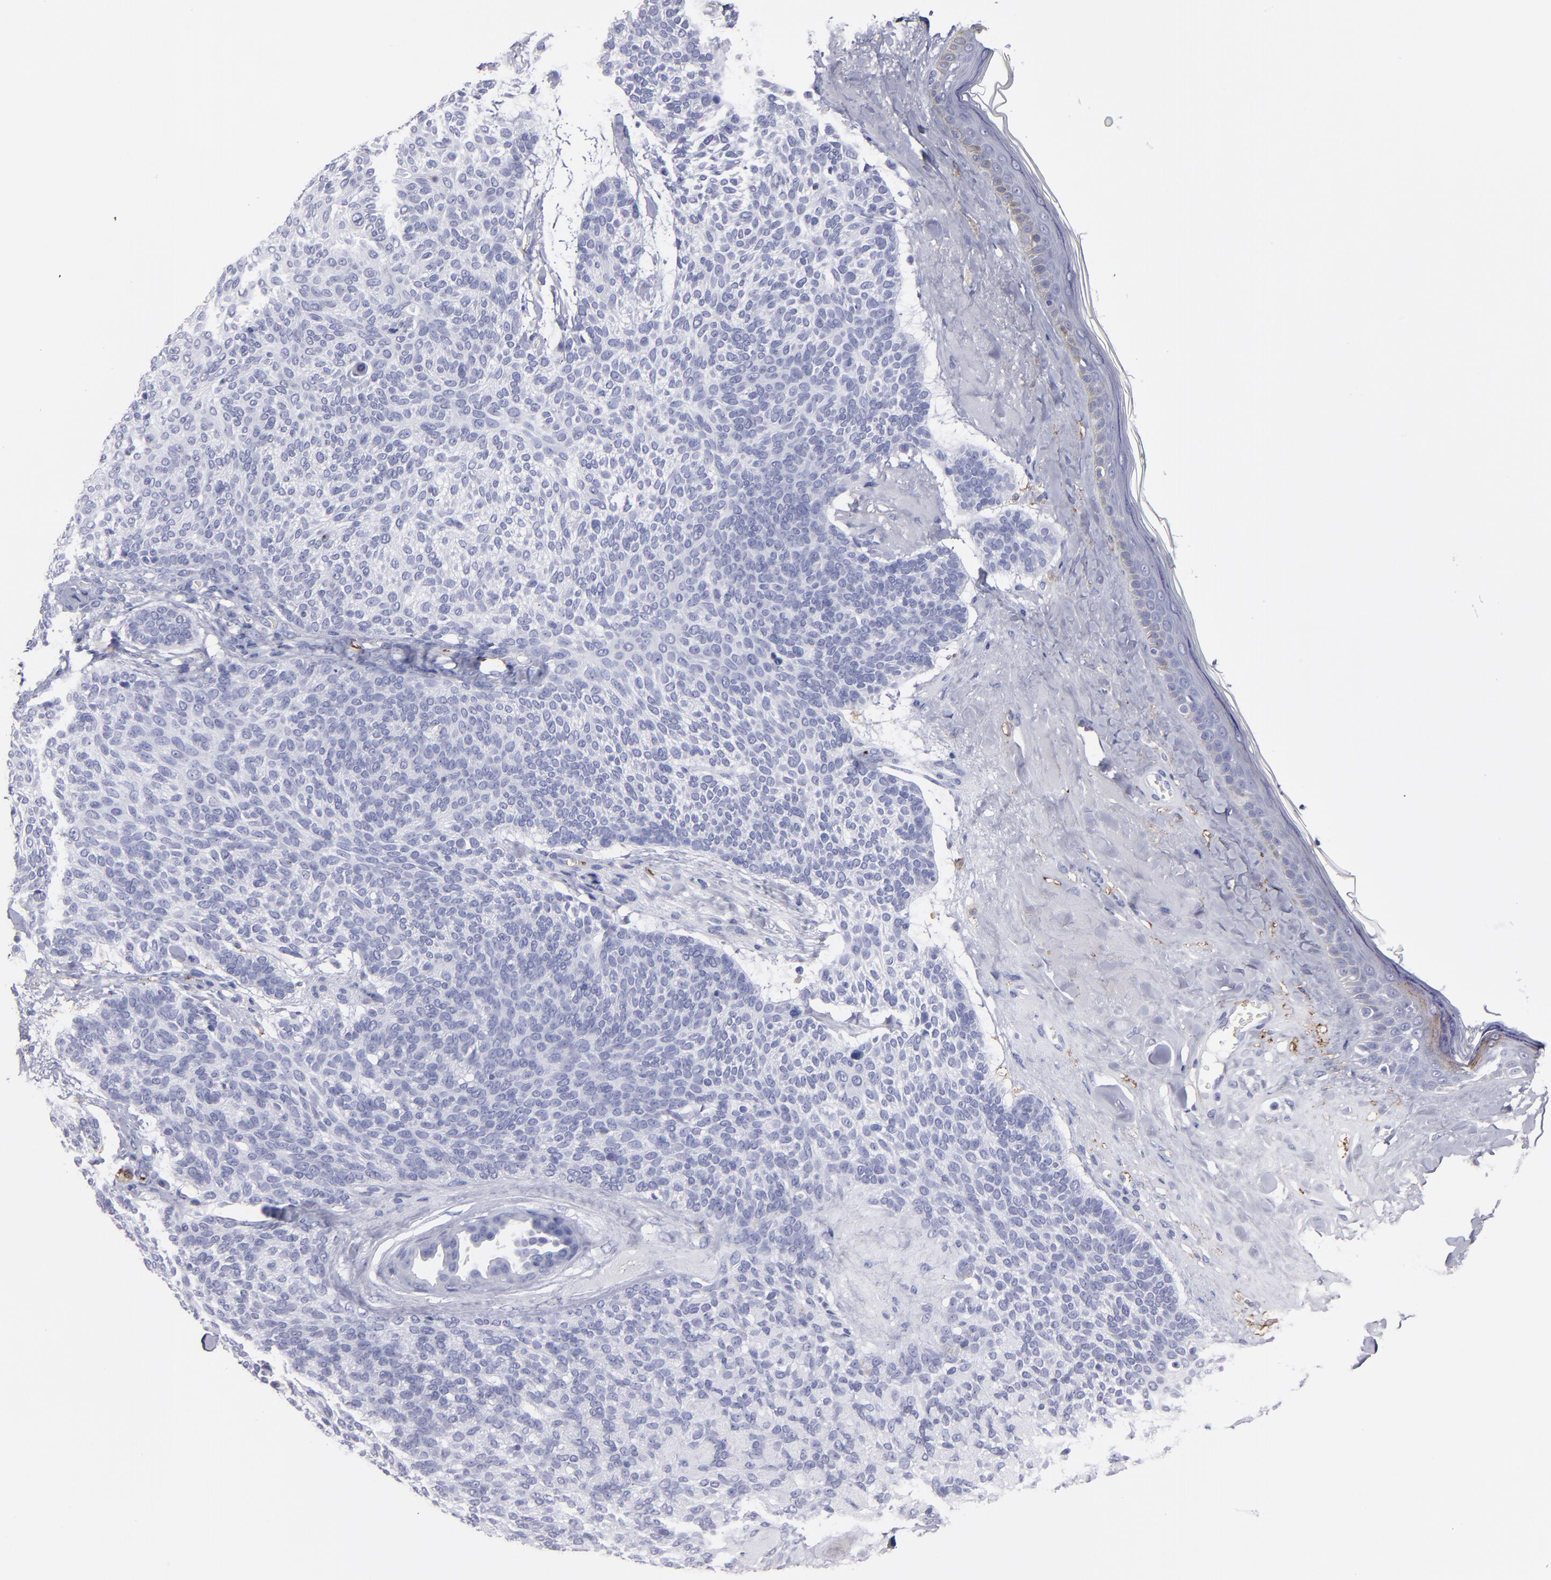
{"staining": {"intensity": "negative", "quantity": "none", "location": "none"}, "tissue": "skin cancer", "cell_type": "Tumor cells", "image_type": "cancer", "snomed": [{"axis": "morphology", "description": "Normal tissue, NOS"}, {"axis": "morphology", "description": "Basal cell carcinoma"}, {"axis": "topography", "description": "Skin"}], "caption": "Immunohistochemical staining of human skin basal cell carcinoma shows no significant staining in tumor cells.", "gene": "CD36", "patient": {"sex": "female", "age": 70}}